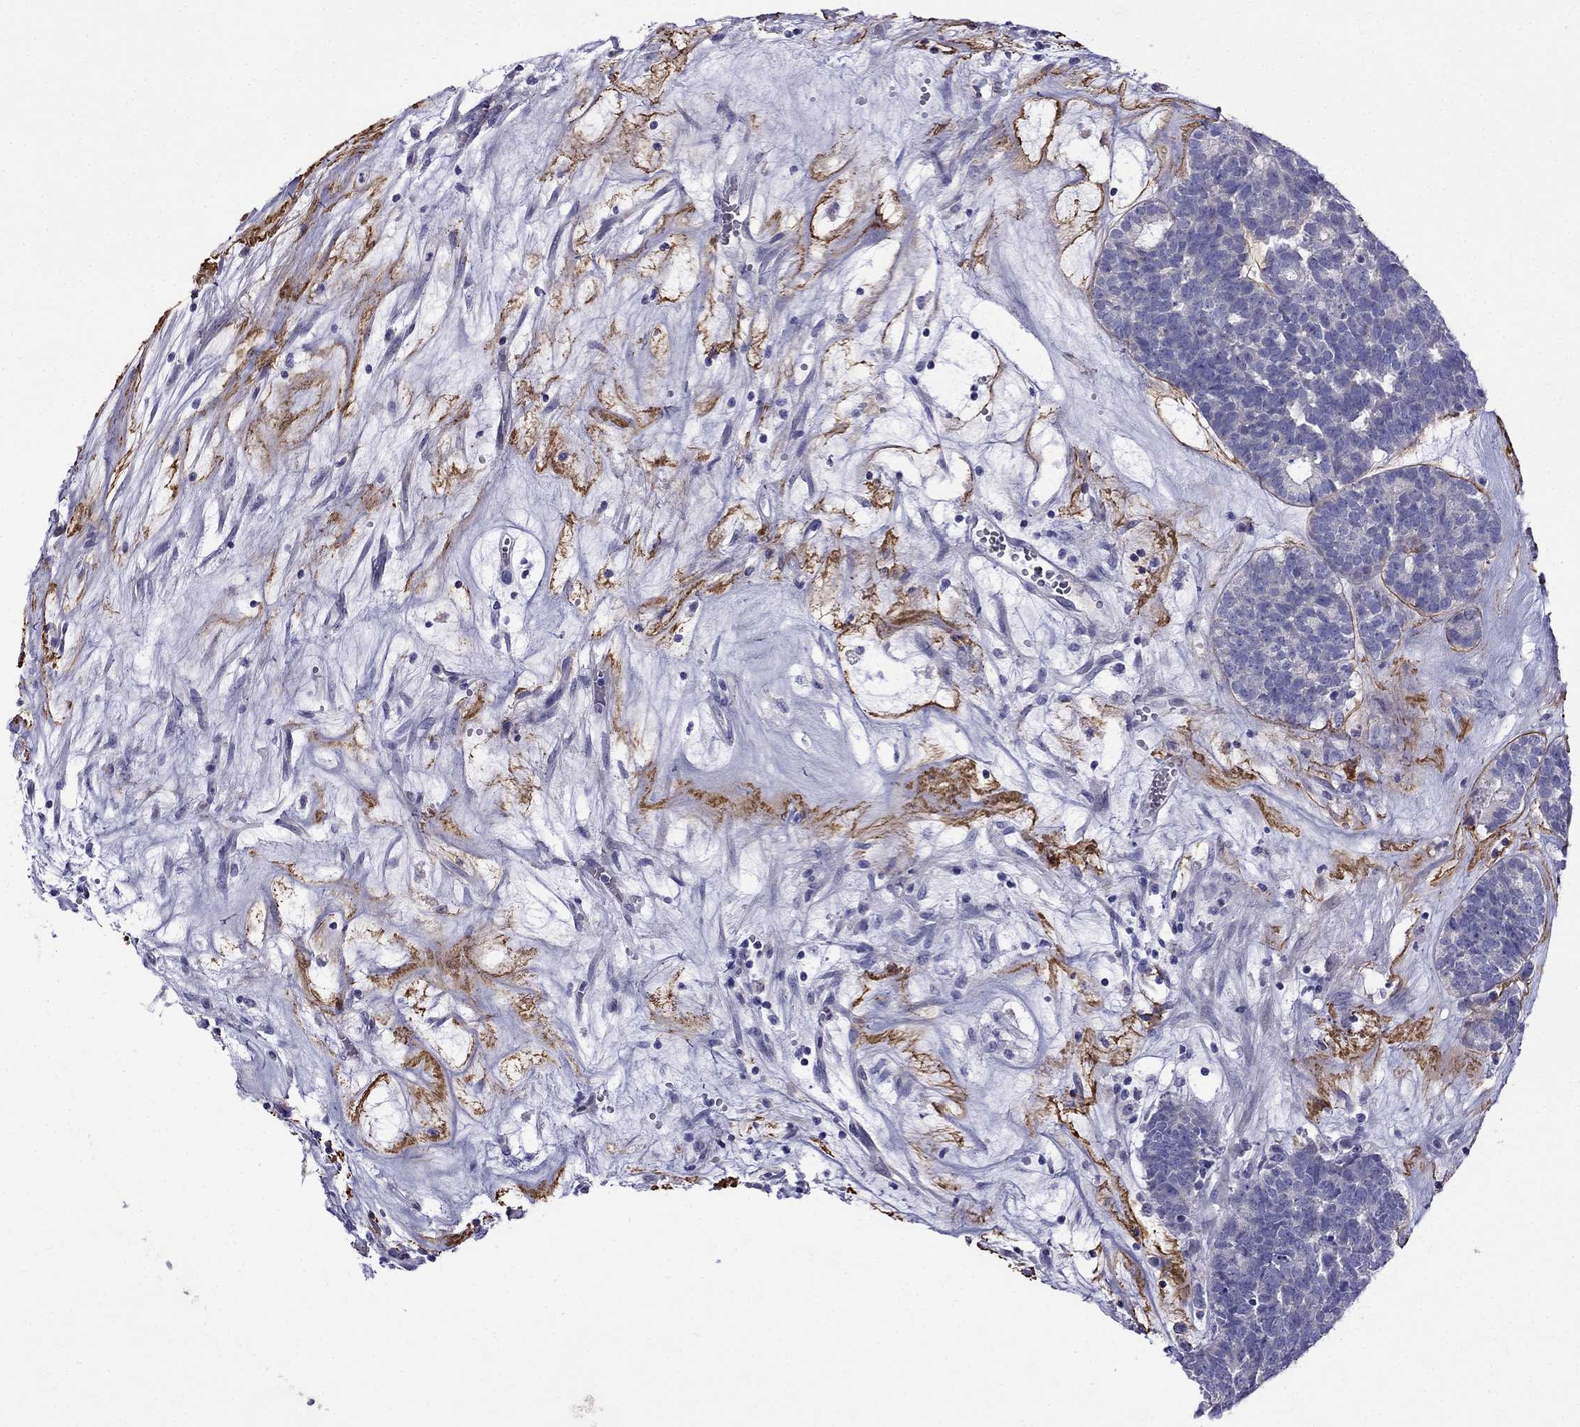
{"staining": {"intensity": "negative", "quantity": "none", "location": "none"}, "tissue": "head and neck cancer", "cell_type": "Tumor cells", "image_type": "cancer", "snomed": [{"axis": "morphology", "description": "Adenocarcinoma, NOS"}, {"axis": "topography", "description": "Head-Neck"}], "caption": "Protein analysis of head and neck cancer (adenocarcinoma) demonstrates no significant expression in tumor cells.", "gene": "PATE1", "patient": {"sex": "female", "age": 81}}